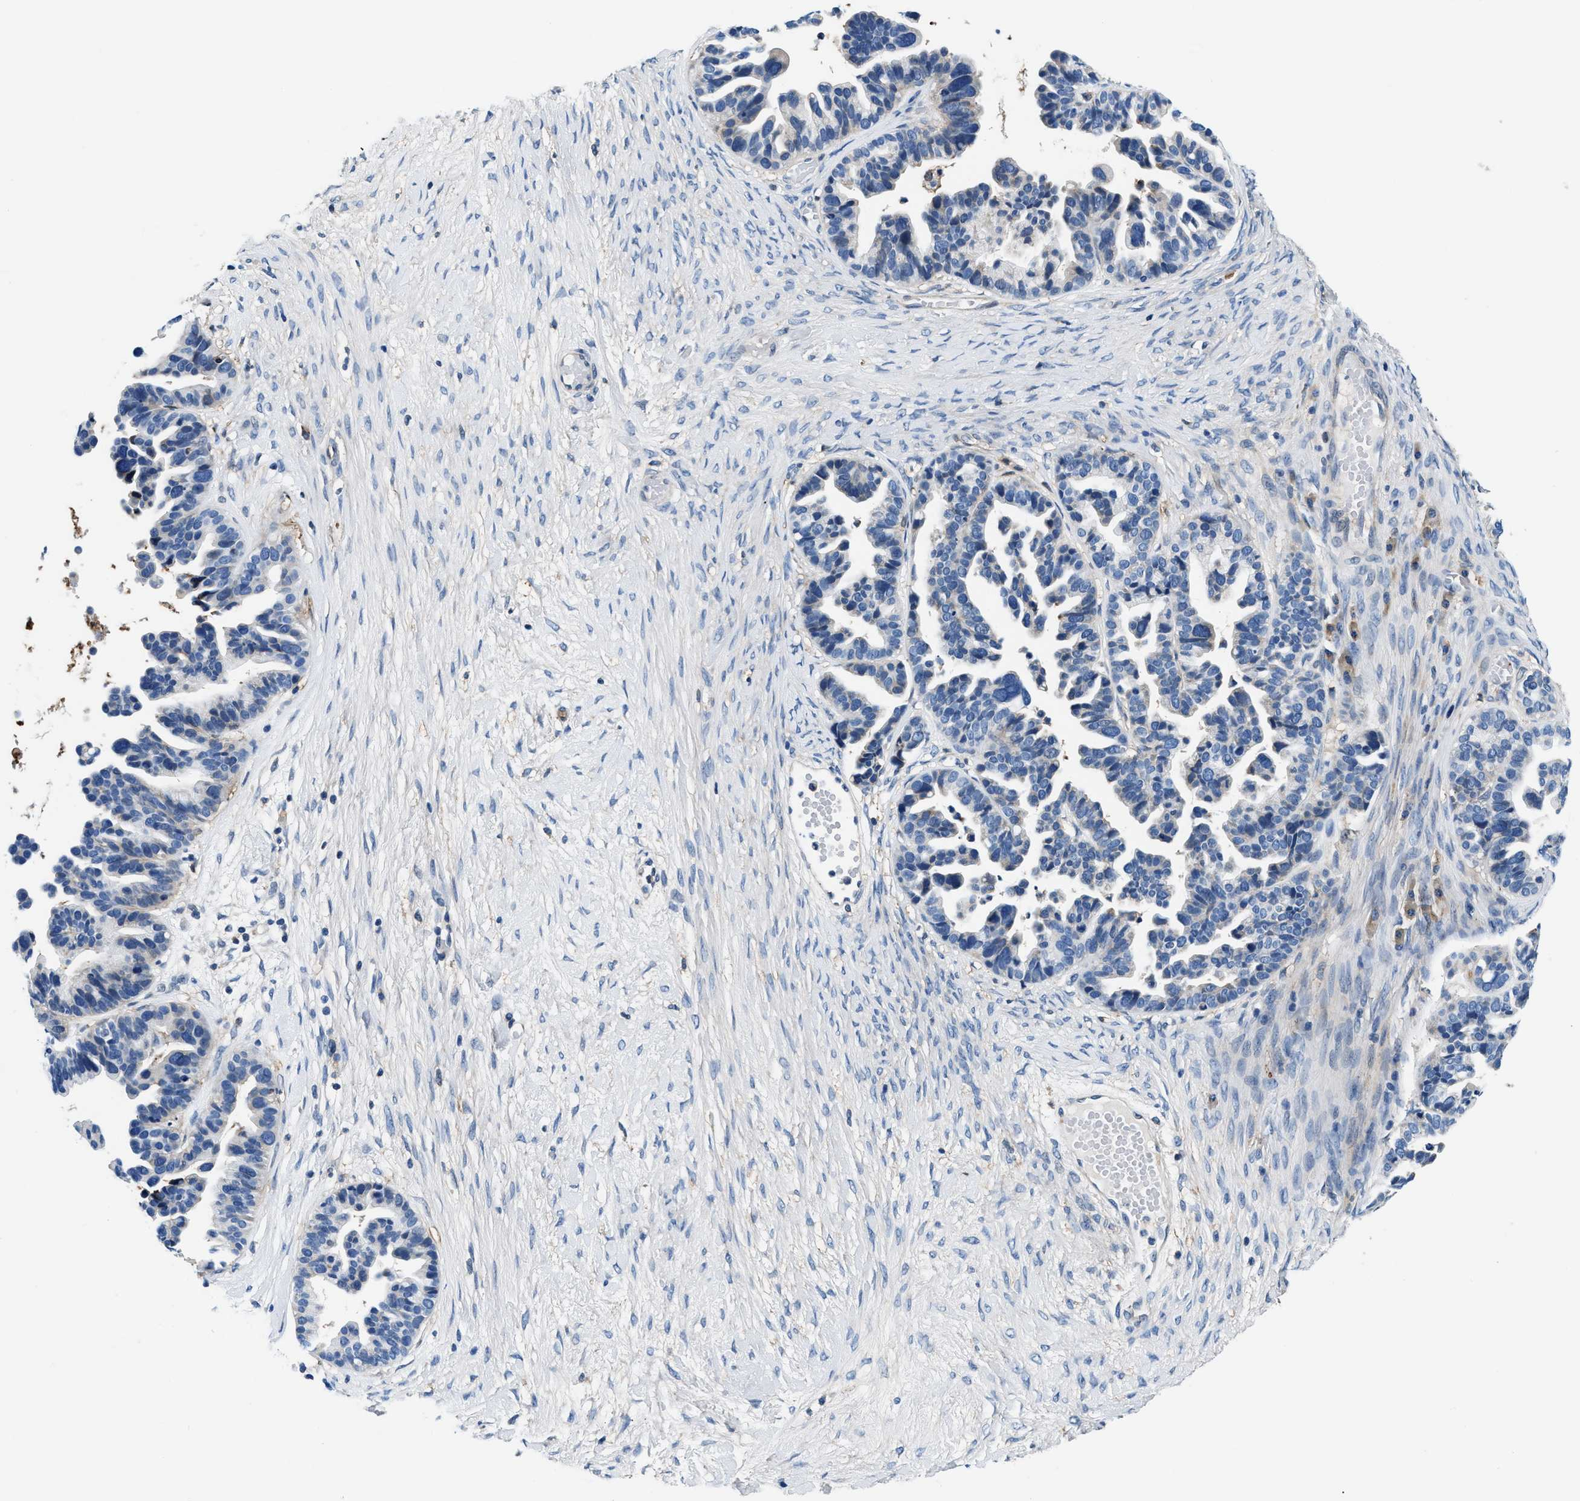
{"staining": {"intensity": "negative", "quantity": "none", "location": "none"}, "tissue": "ovarian cancer", "cell_type": "Tumor cells", "image_type": "cancer", "snomed": [{"axis": "morphology", "description": "Cystadenocarcinoma, serous, NOS"}, {"axis": "topography", "description": "Ovary"}], "caption": "An immunohistochemistry (IHC) histopathology image of ovarian cancer is shown. There is no staining in tumor cells of ovarian cancer.", "gene": "SLFN11", "patient": {"sex": "female", "age": 56}}